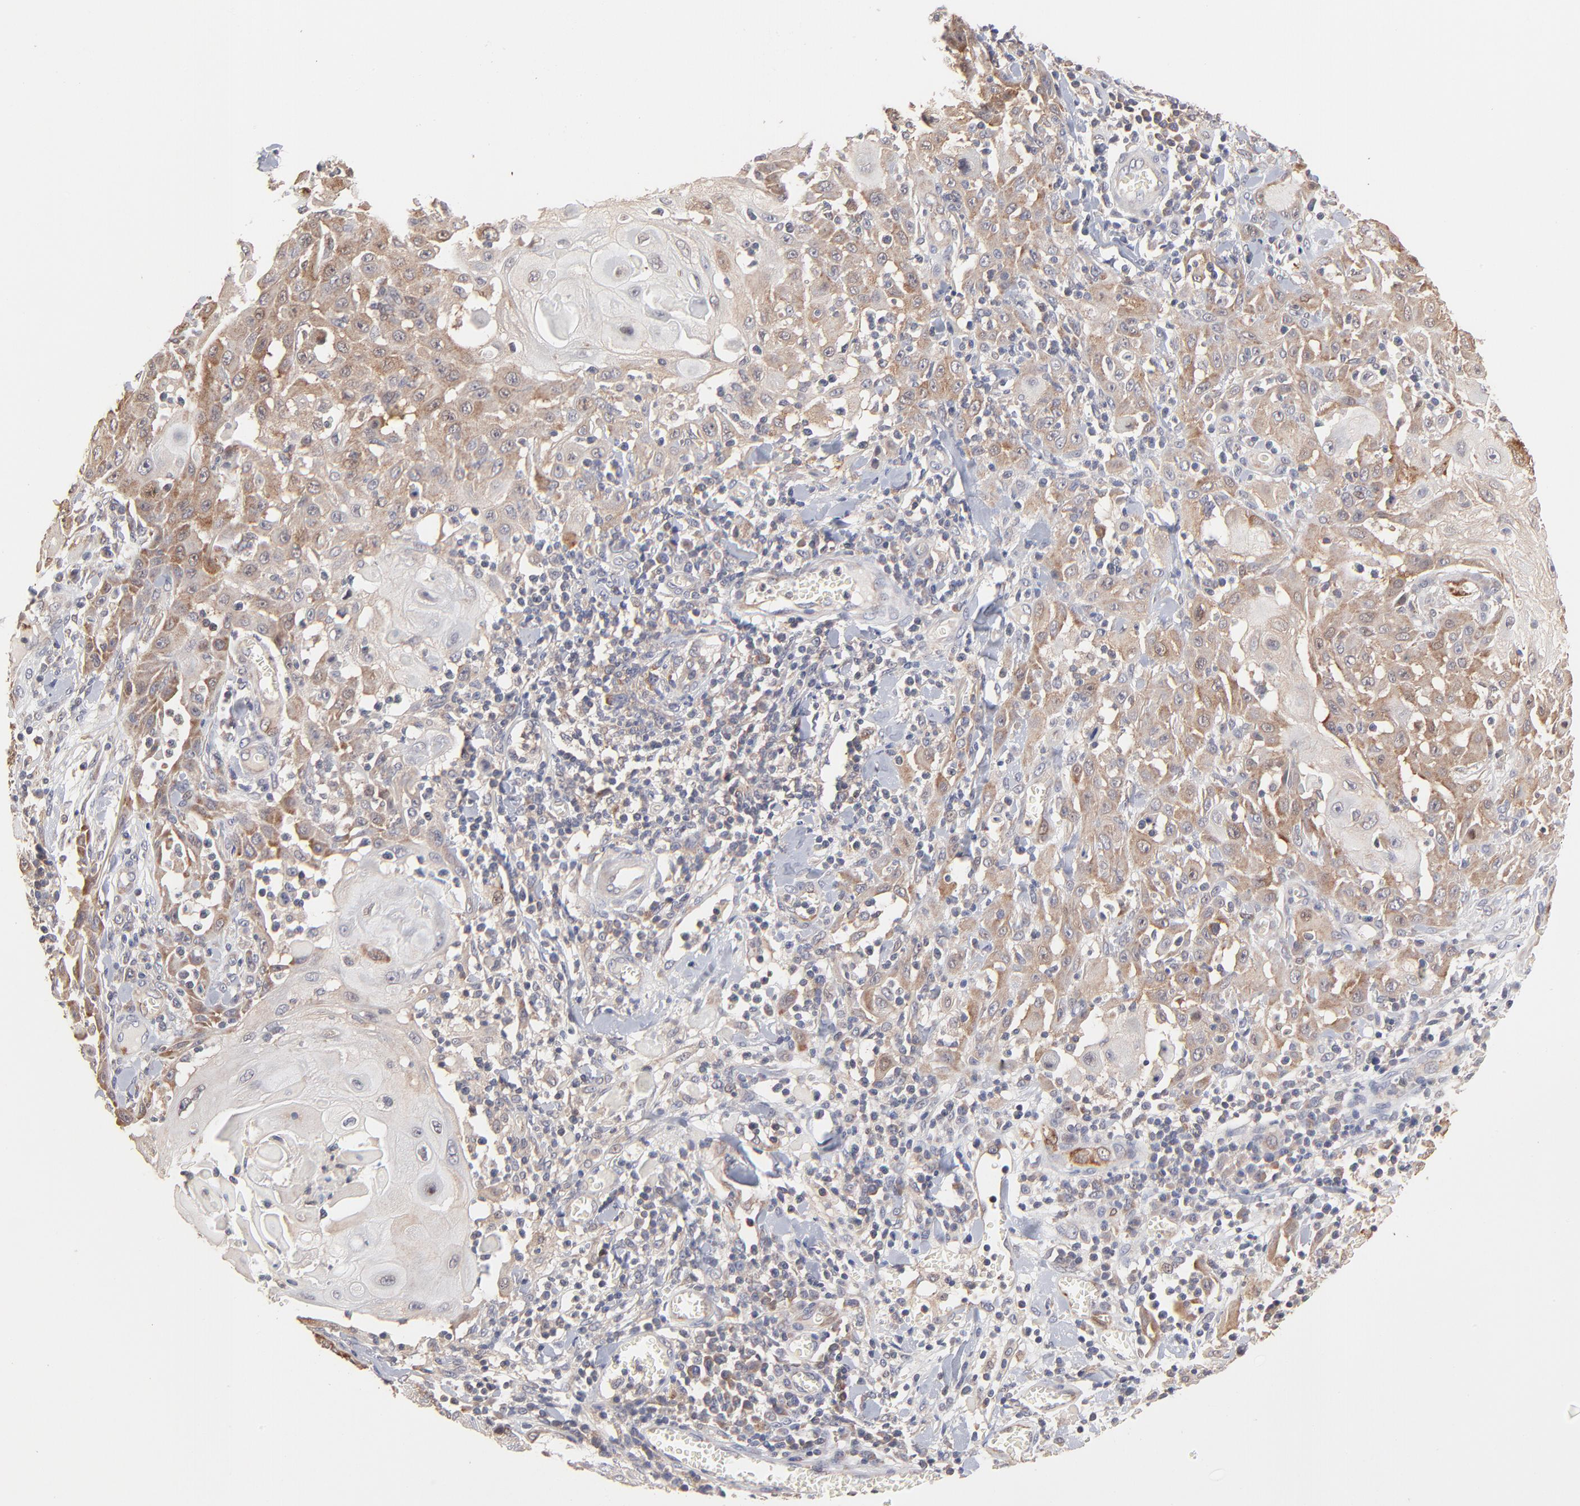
{"staining": {"intensity": "moderate", "quantity": "25%-75%", "location": "cytoplasmic/membranous"}, "tissue": "skin cancer", "cell_type": "Tumor cells", "image_type": "cancer", "snomed": [{"axis": "morphology", "description": "Squamous cell carcinoma, NOS"}, {"axis": "topography", "description": "Skin"}], "caption": "The image exhibits a brown stain indicating the presence of a protein in the cytoplasmic/membranous of tumor cells in squamous cell carcinoma (skin). The staining was performed using DAB to visualize the protein expression in brown, while the nuclei were stained in blue with hematoxylin (Magnification: 20x).", "gene": "IVNS1ABP", "patient": {"sex": "male", "age": 24}}